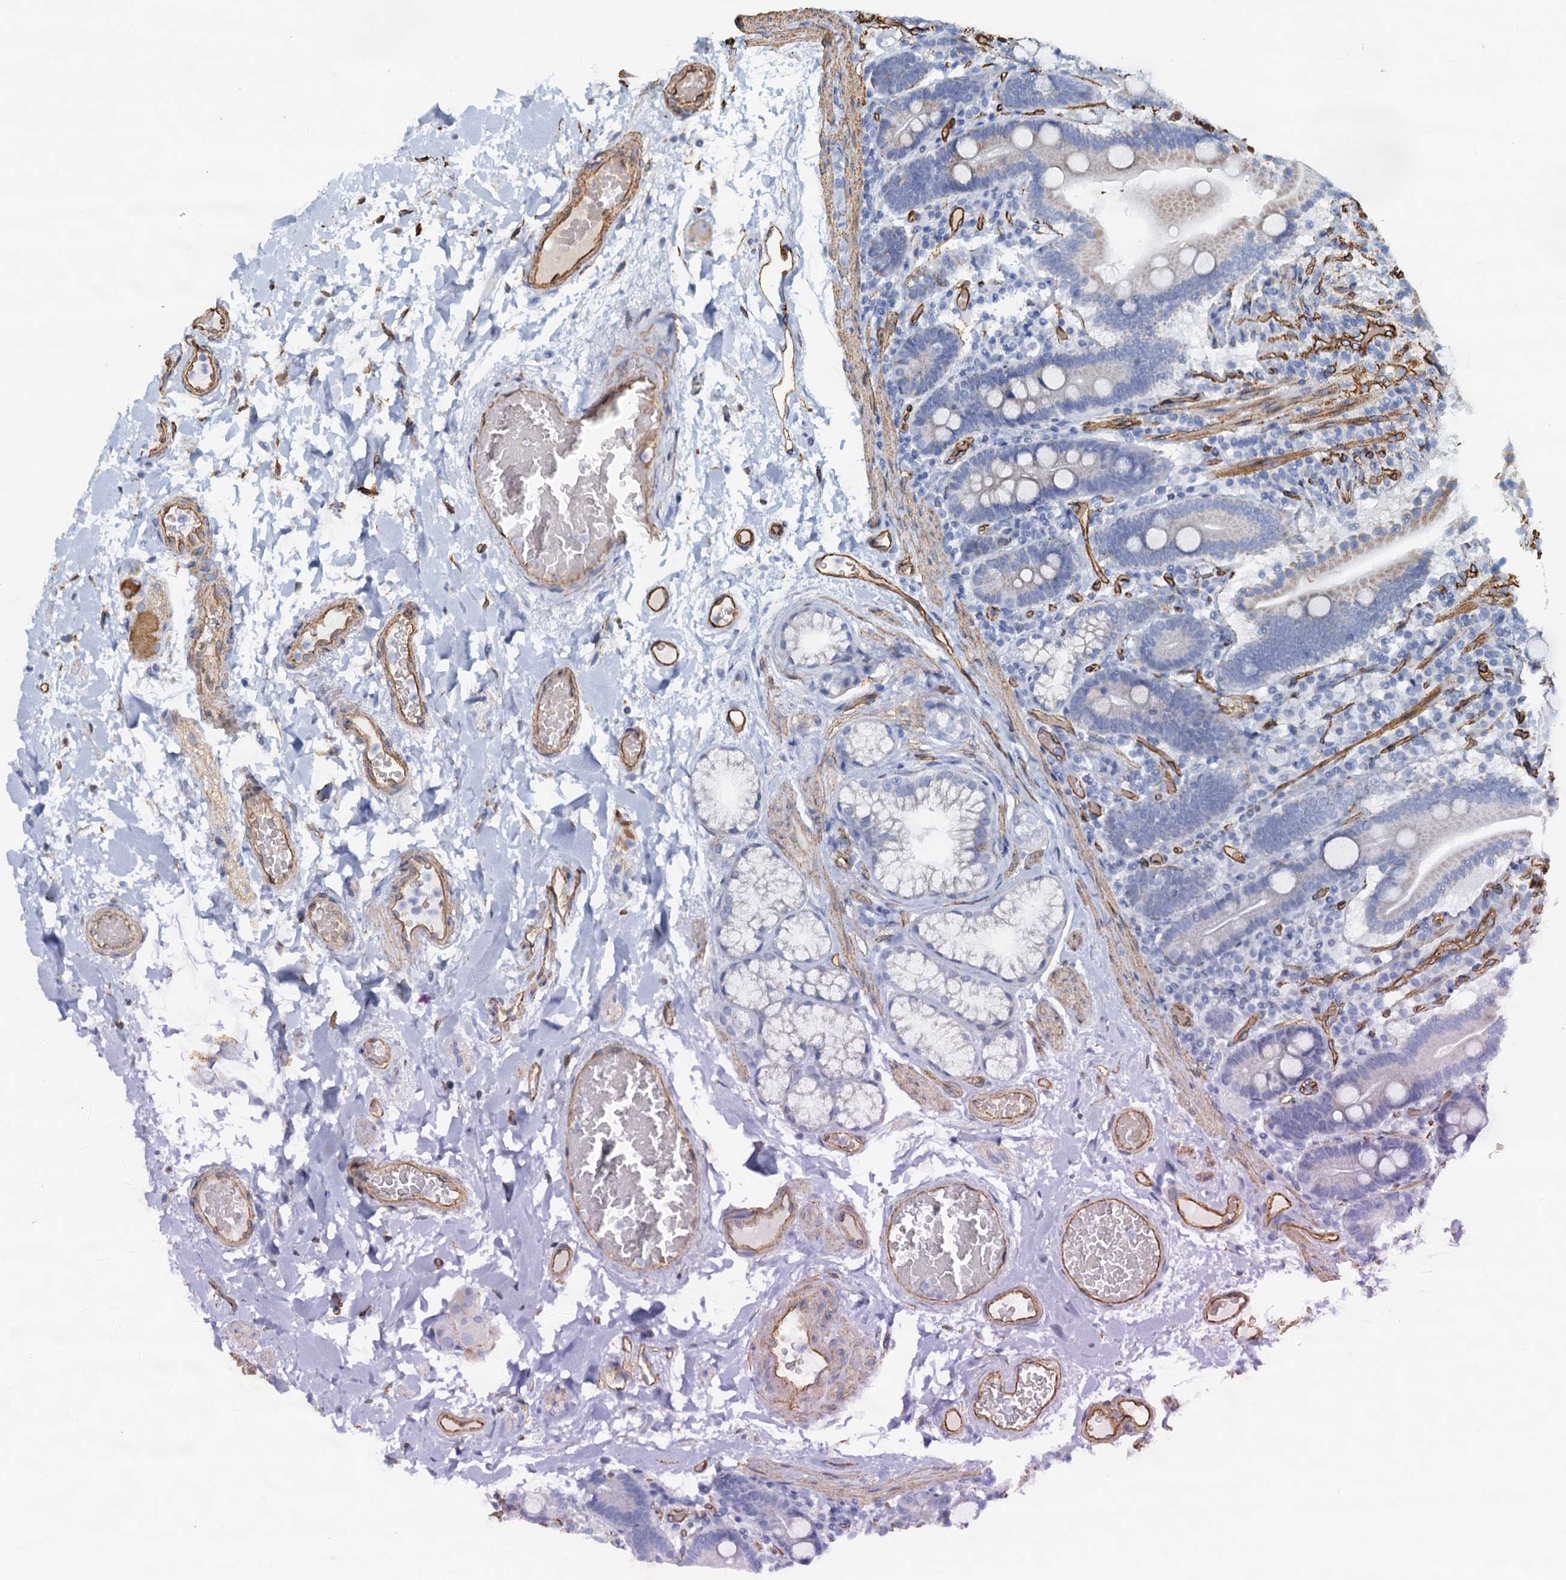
{"staining": {"intensity": "weak", "quantity": "<25%", "location": "cytoplasmic/membranous"}, "tissue": "duodenum", "cell_type": "Glandular cells", "image_type": "normal", "snomed": [{"axis": "morphology", "description": "Normal tissue, NOS"}, {"axis": "topography", "description": "Duodenum"}], "caption": "Immunohistochemistry micrograph of normal duodenum stained for a protein (brown), which exhibits no expression in glandular cells. (DAB (3,3'-diaminobenzidine) immunohistochemistry (IHC), high magnification).", "gene": "DGKG", "patient": {"sex": "male", "age": 55}}